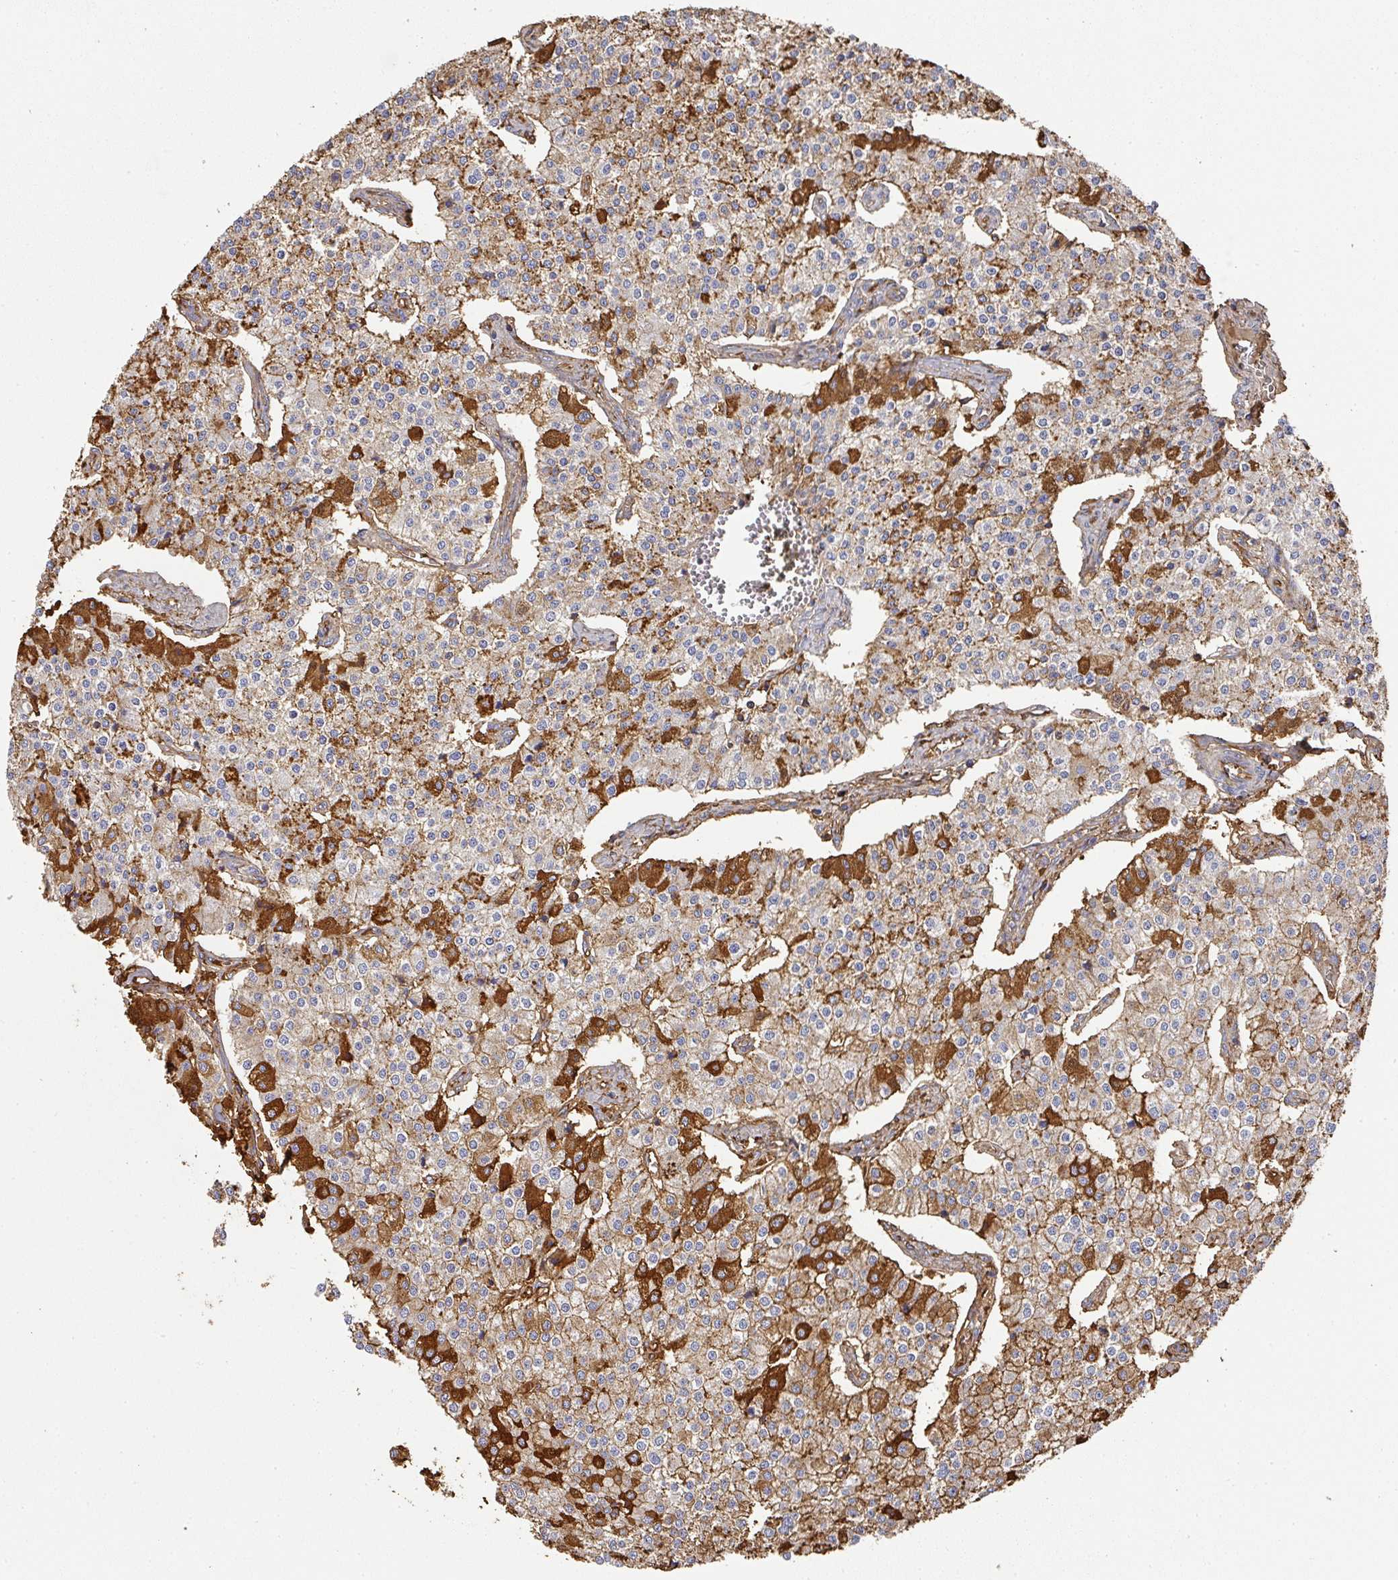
{"staining": {"intensity": "strong", "quantity": "<25%", "location": "cytoplasmic/membranous"}, "tissue": "carcinoid", "cell_type": "Tumor cells", "image_type": "cancer", "snomed": [{"axis": "morphology", "description": "Carcinoid, malignant, NOS"}, {"axis": "topography", "description": "Colon"}], "caption": "Tumor cells display medium levels of strong cytoplasmic/membranous expression in approximately <25% of cells in human carcinoid.", "gene": "ALB", "patient": {"sex": "female", "age": 52}}